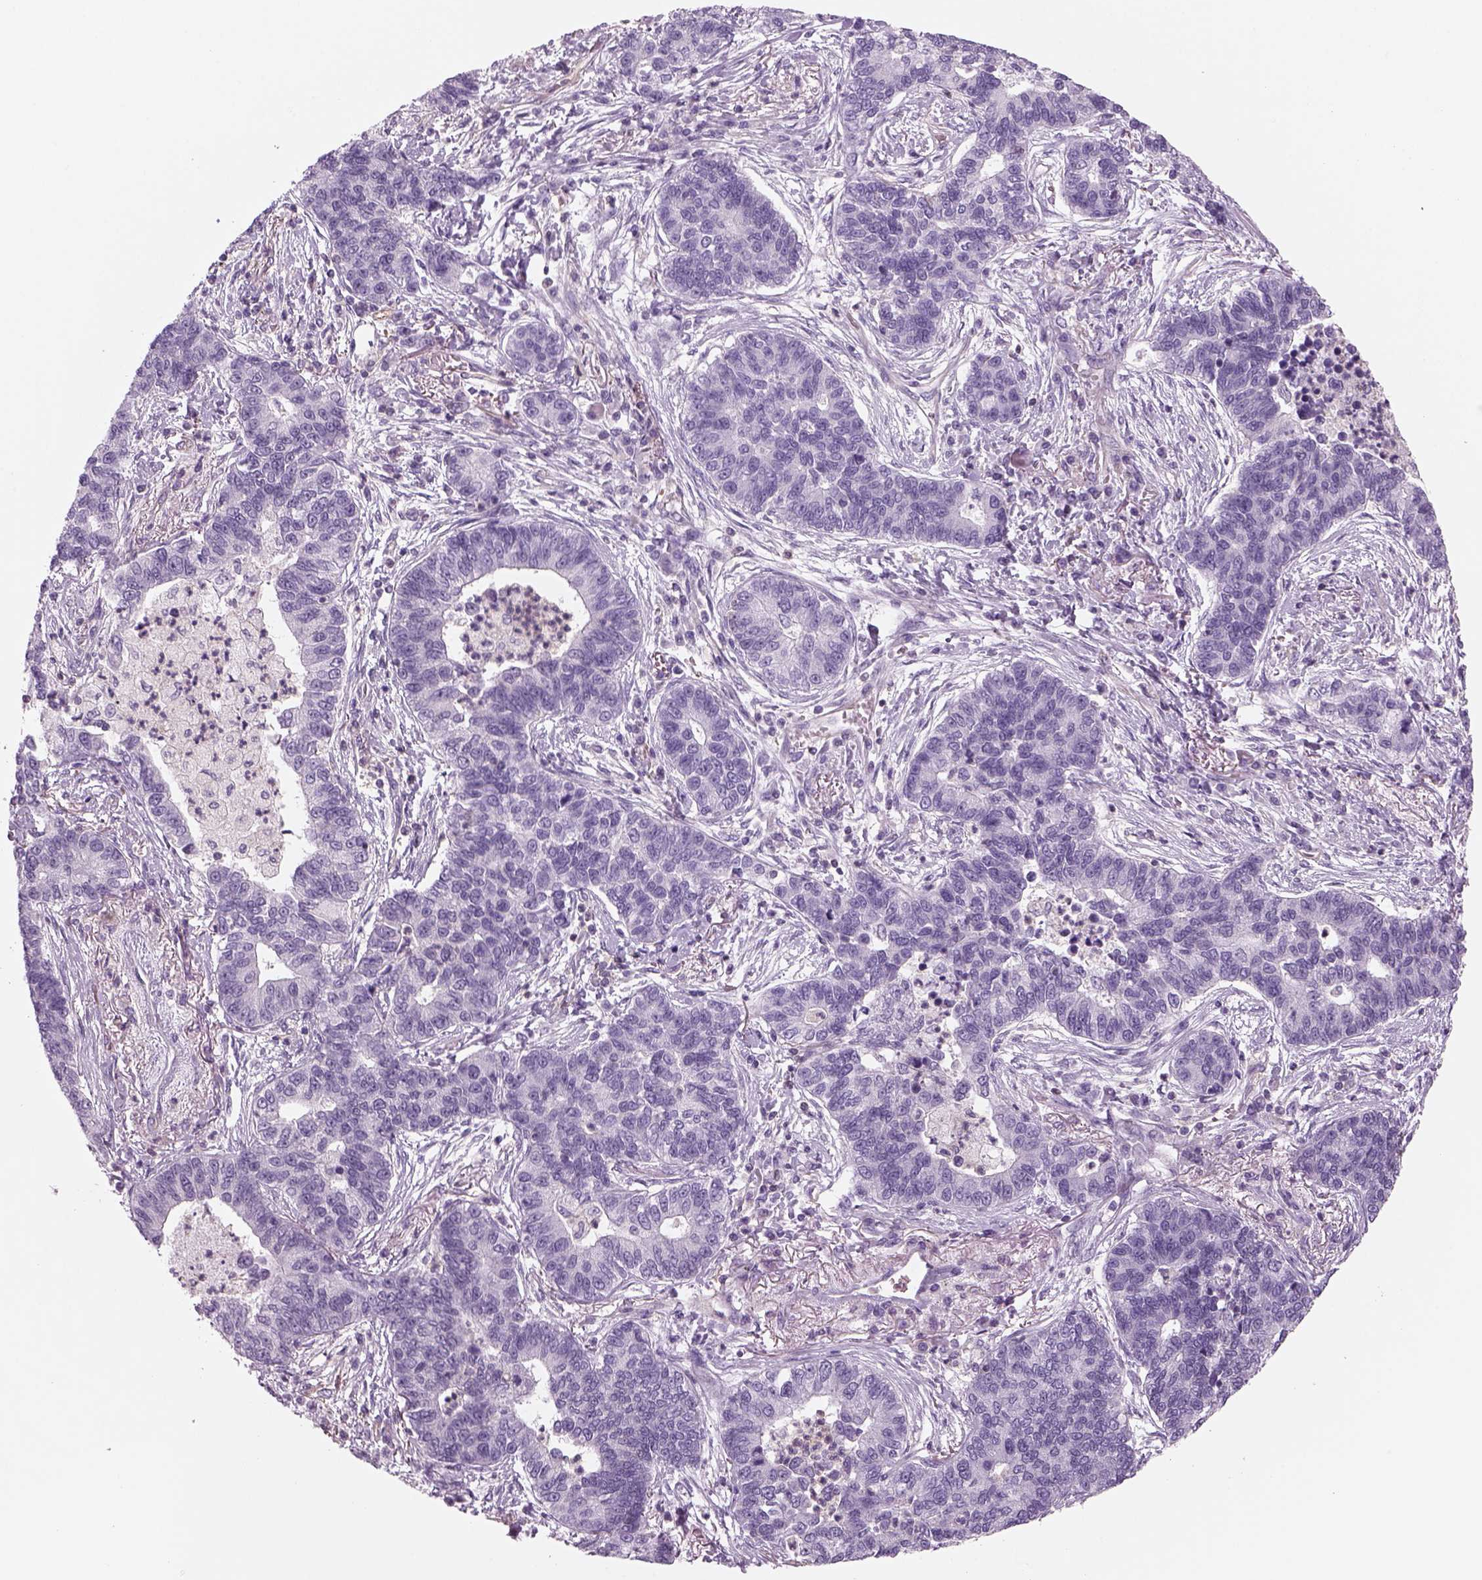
{"staining": {"intensity": "negative", "quantity": "none", "location": "none"}, "tissue": "lung cancer", "cell_type": "Tumor cells", "image_type": "cancer", "snomed": [{"axis": "morphology", "description": "Adenocarcinoma, NOS"}, {"axis": "topography", "description": "Lung"}], "caption": "IHC image of adenocarcinoma (lung) stained for a protein (brown), which displays no staining in tumor cells. The staining is performed using DAB brown chromogen with nuclei counter-stained in using hematoxylin.", "gene": "SLC1A7", "patient": {"sex": "female", "age": 57}}